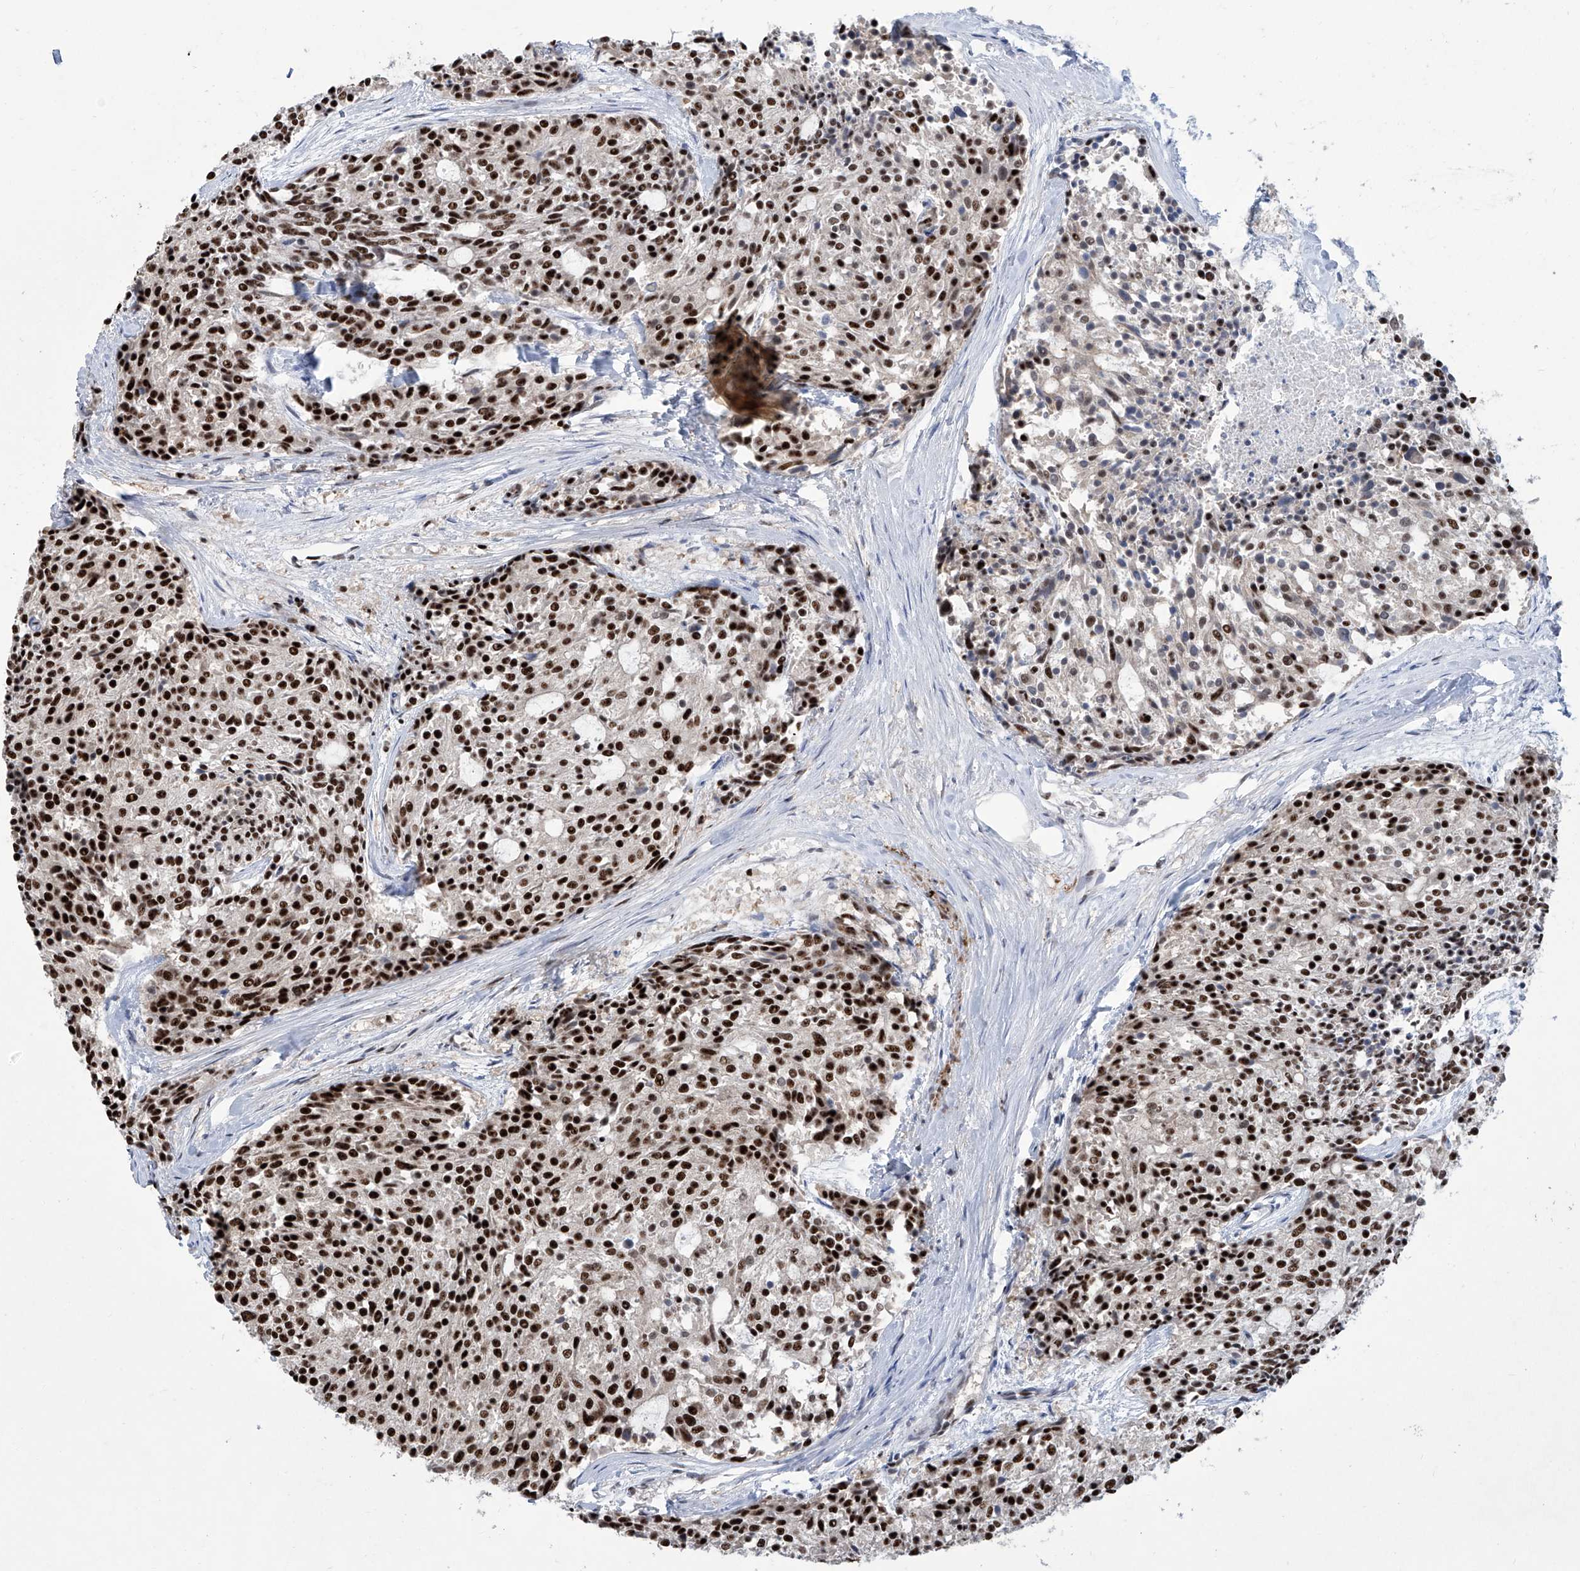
{"staining": {"intensity": "strong", "quantity": ">75%", "location": "nuclear"}, "tissue": "carcinoid", "cell_type": "Tumor cells", "image_type": "cancer", "snomed": [{"axis": "morphology", "description": "Carcinoid, malignant, NOS"}, {"axis": "topography", "description": "Pancreas"}], "caption": "Protein expression analysis of carcinoid displays strong nuclear expression in approximately >75% of tumor cells.", "gene": "FBXL4", "patient": {"sex": "female", "age": 54}}